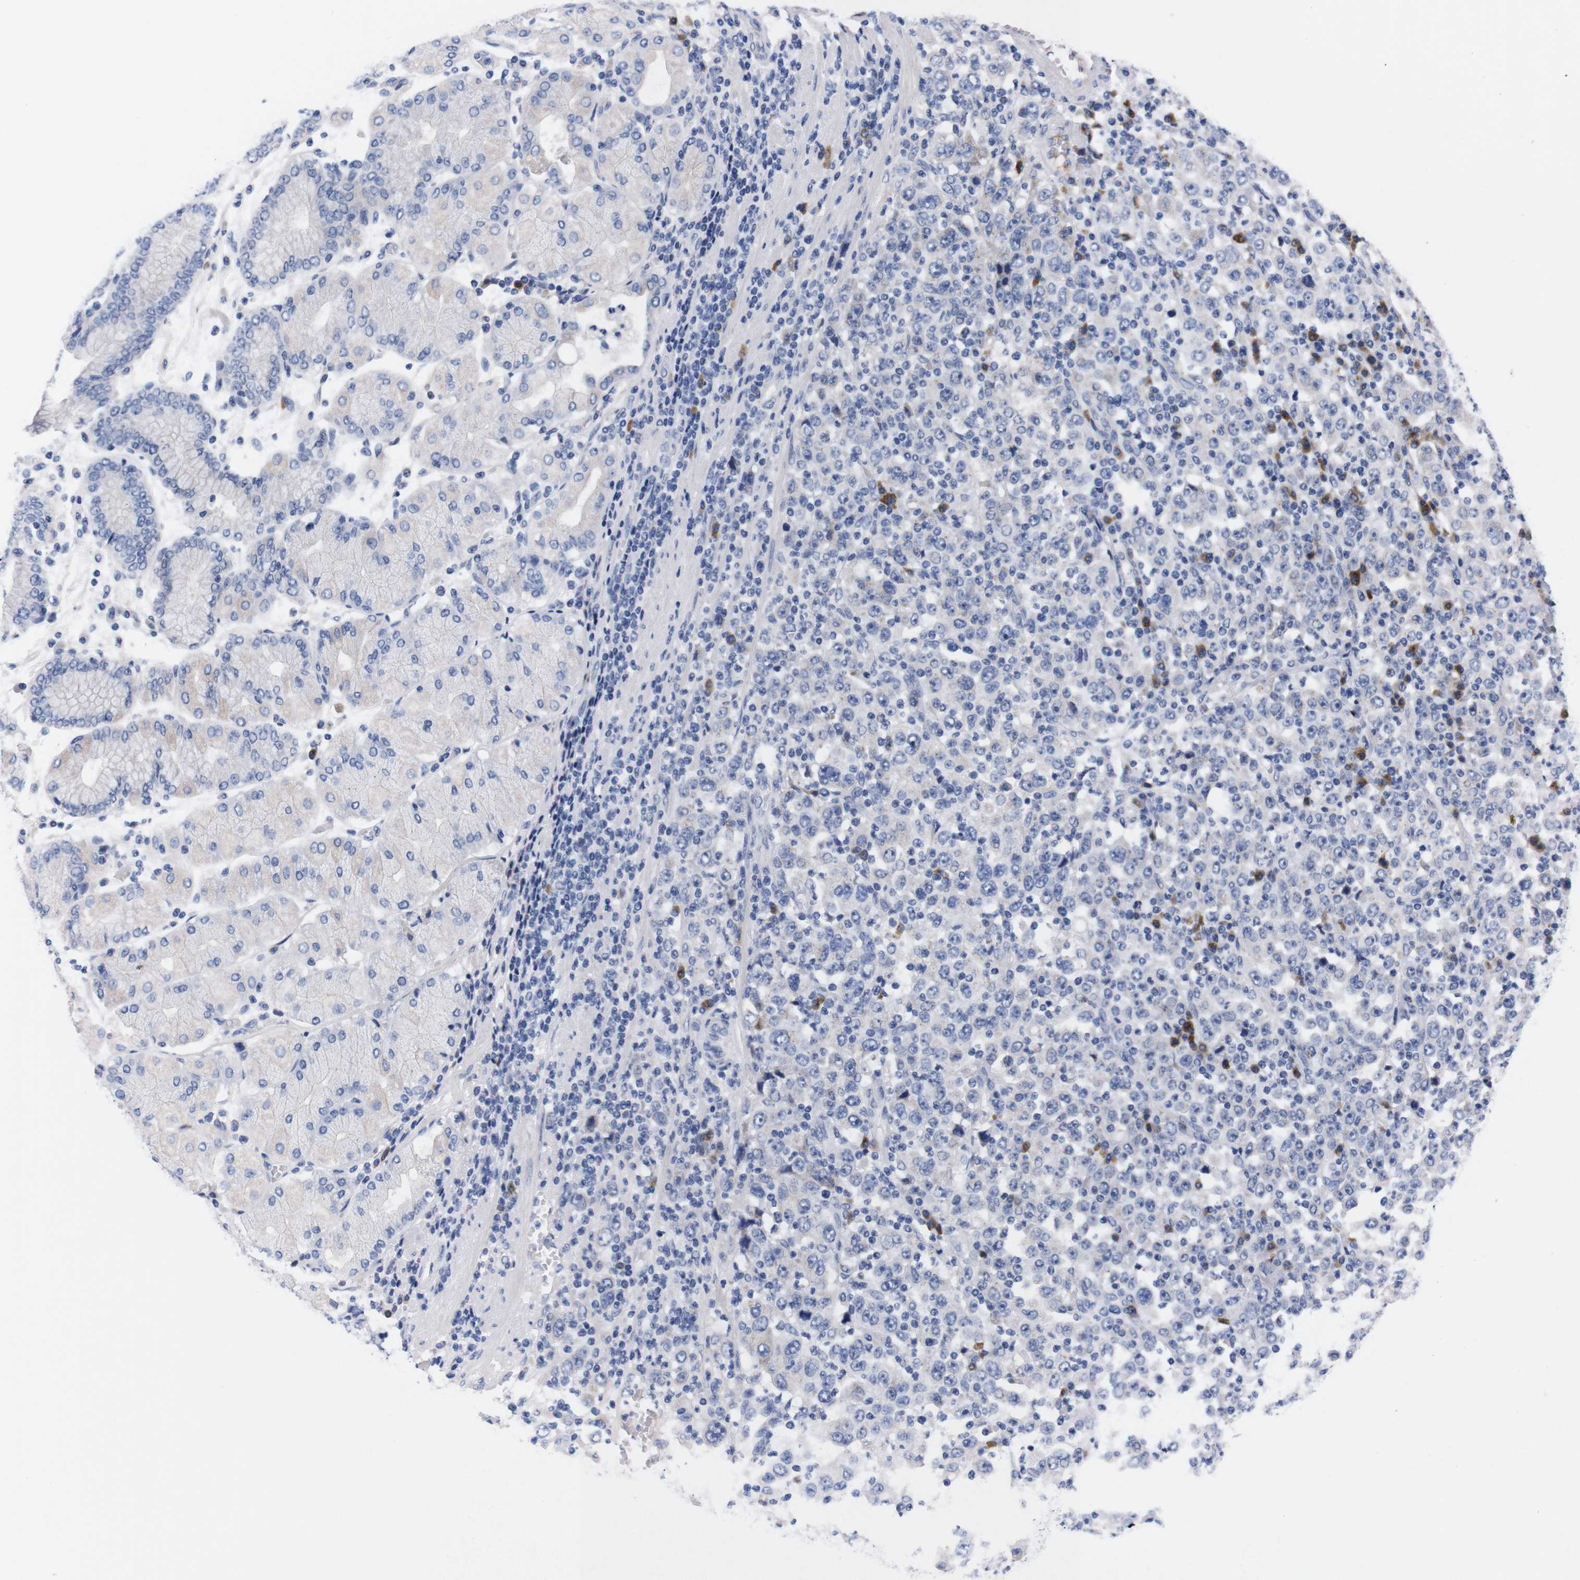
{"staining": {"intensity": "negative", "quantity": "none", "location": "none"}, "tissue": "stomach cancer", "cell_type": "Tumor cells", "image_type": "cancer", "snomed": [{"axis": "morphology", "description": "Normal tissue, NOS"}, {"axis": "morphology", "description": "Adenocarcinoma, NOS"}, {"axis": "topography", "description": "Stomach, upper"}, {"axis": "topography", "description": "Stomach"}], "caption": "Immunohistochemistry (IHC) of human stomach adenocarcinoma exhibits no expression in tumor cells.", "gene": "FAM210A", "patient": {"sex": "male", "age": 59}}